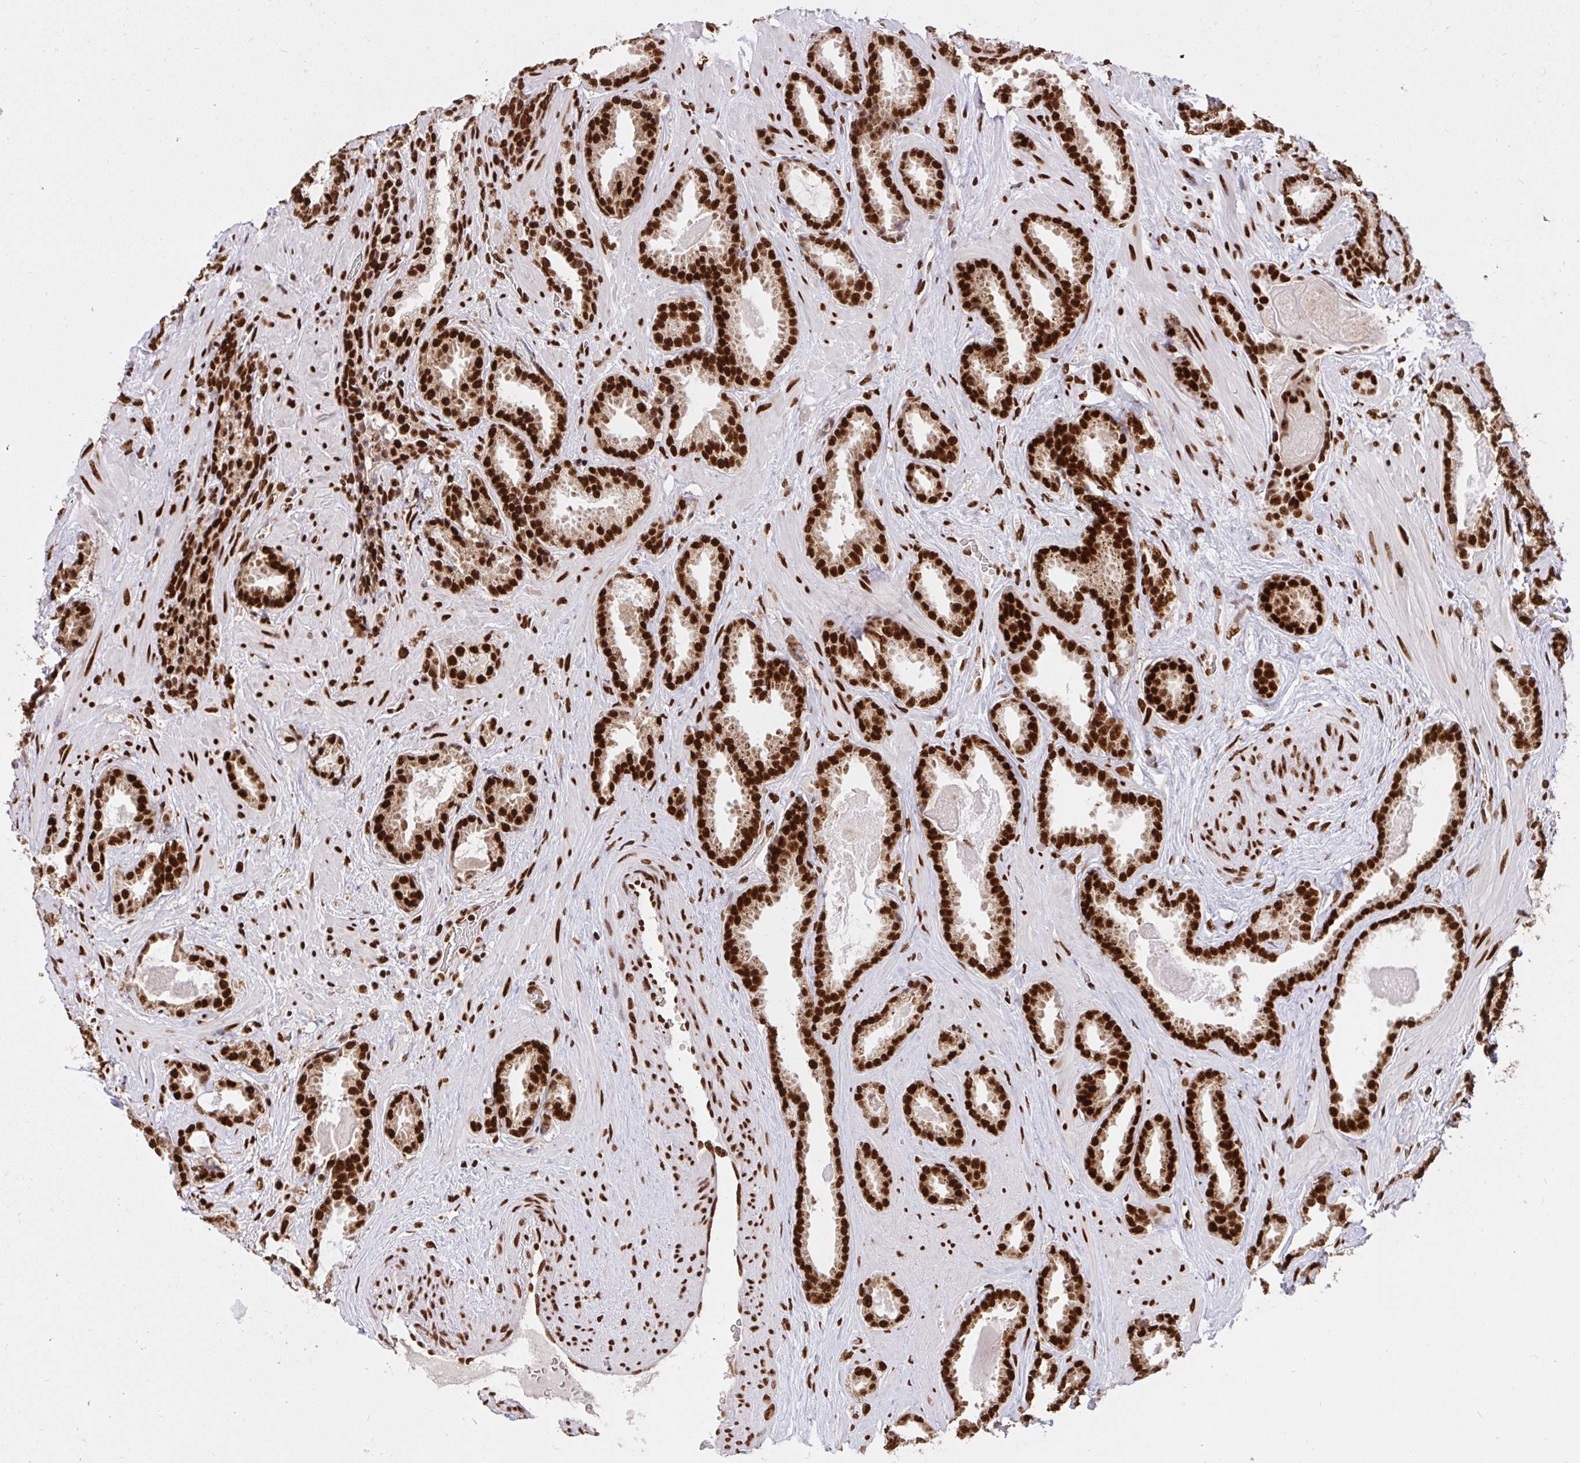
{"staining": {"intensity": "strong", "quantity": ">75%", "location": "nuclear"}, "tissue": "prostate cancer", "cell_type": "Tumor cells", "image_type": "cancer", "snomed": [{"axis": "morphology", "description": "Adenocarcinoma, Low grade"}, {"axis": "topography", "description": "Prostate"}], "caption": "Strong nuclear expression is seen in about >75% of tumor cells in low-grade adenocarcinoma (prostate). (Stains: DAB (3,3'-diaminobenzidine) in brown, nuclei in blue, Microscopy: brightfield microscopy at high magnification).", "gene": "HNRNPL", "patient": {"sex": "male", "age": 62}}